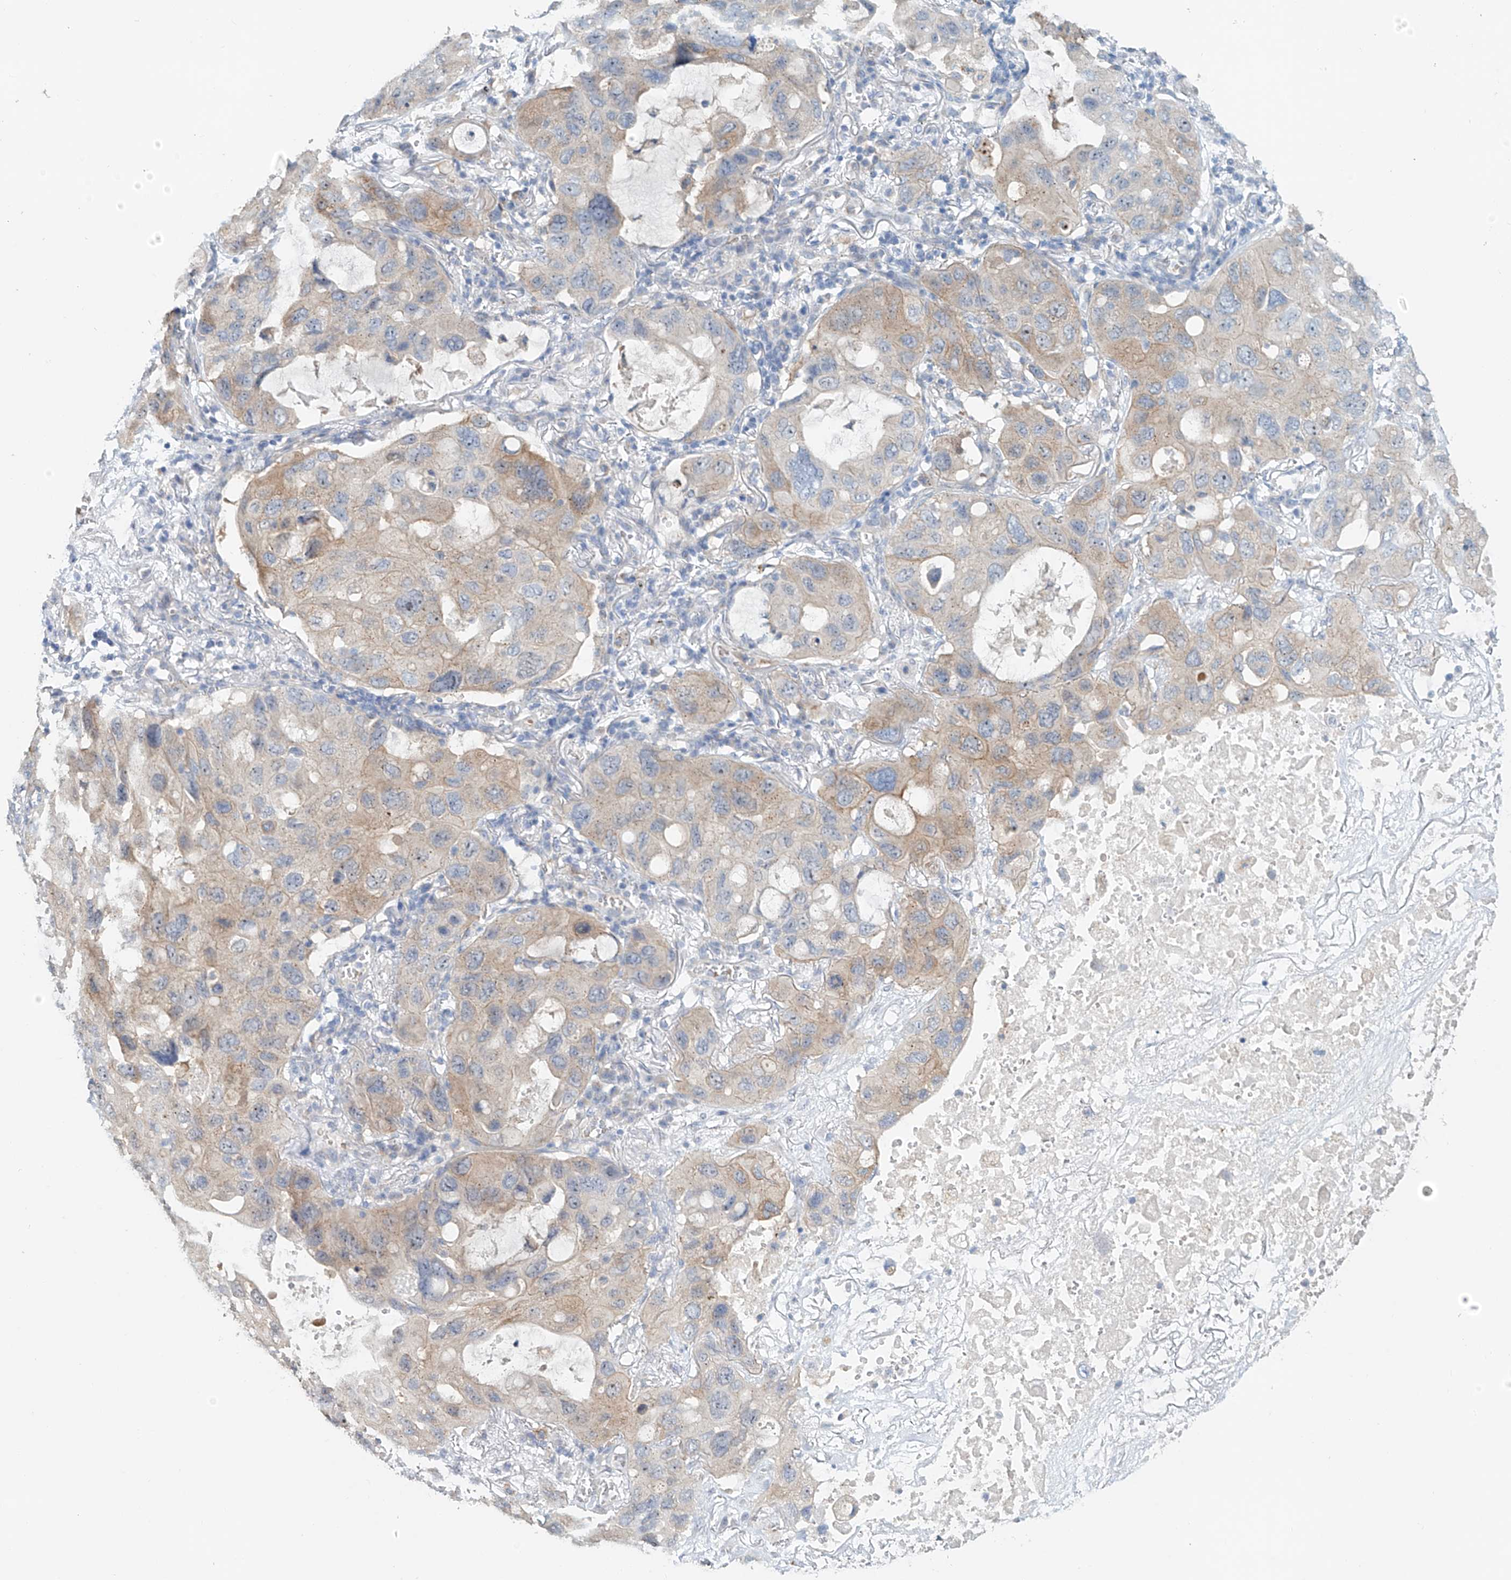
{"staining": {"intensity": "weak", "quantity": "25%-75%", "location": "cytoplasmic/membranous"}, "tissue": "lung cancer", "cell_type": "Tumor cells", "image_type": "cancer", "snomed": [{"axis": "morphology", "description": "Squamous cell carcinoma, NOS"}, {"axis": "topography", "description": "Lung"}], "caption": "A photomicrograph of lung cancer stained for a protein exhibits weak cytoplasmic/membranous brown staining in tumor cells.", "gene": "TRIM47", "patient": {"sex": "female", "age": 73}}